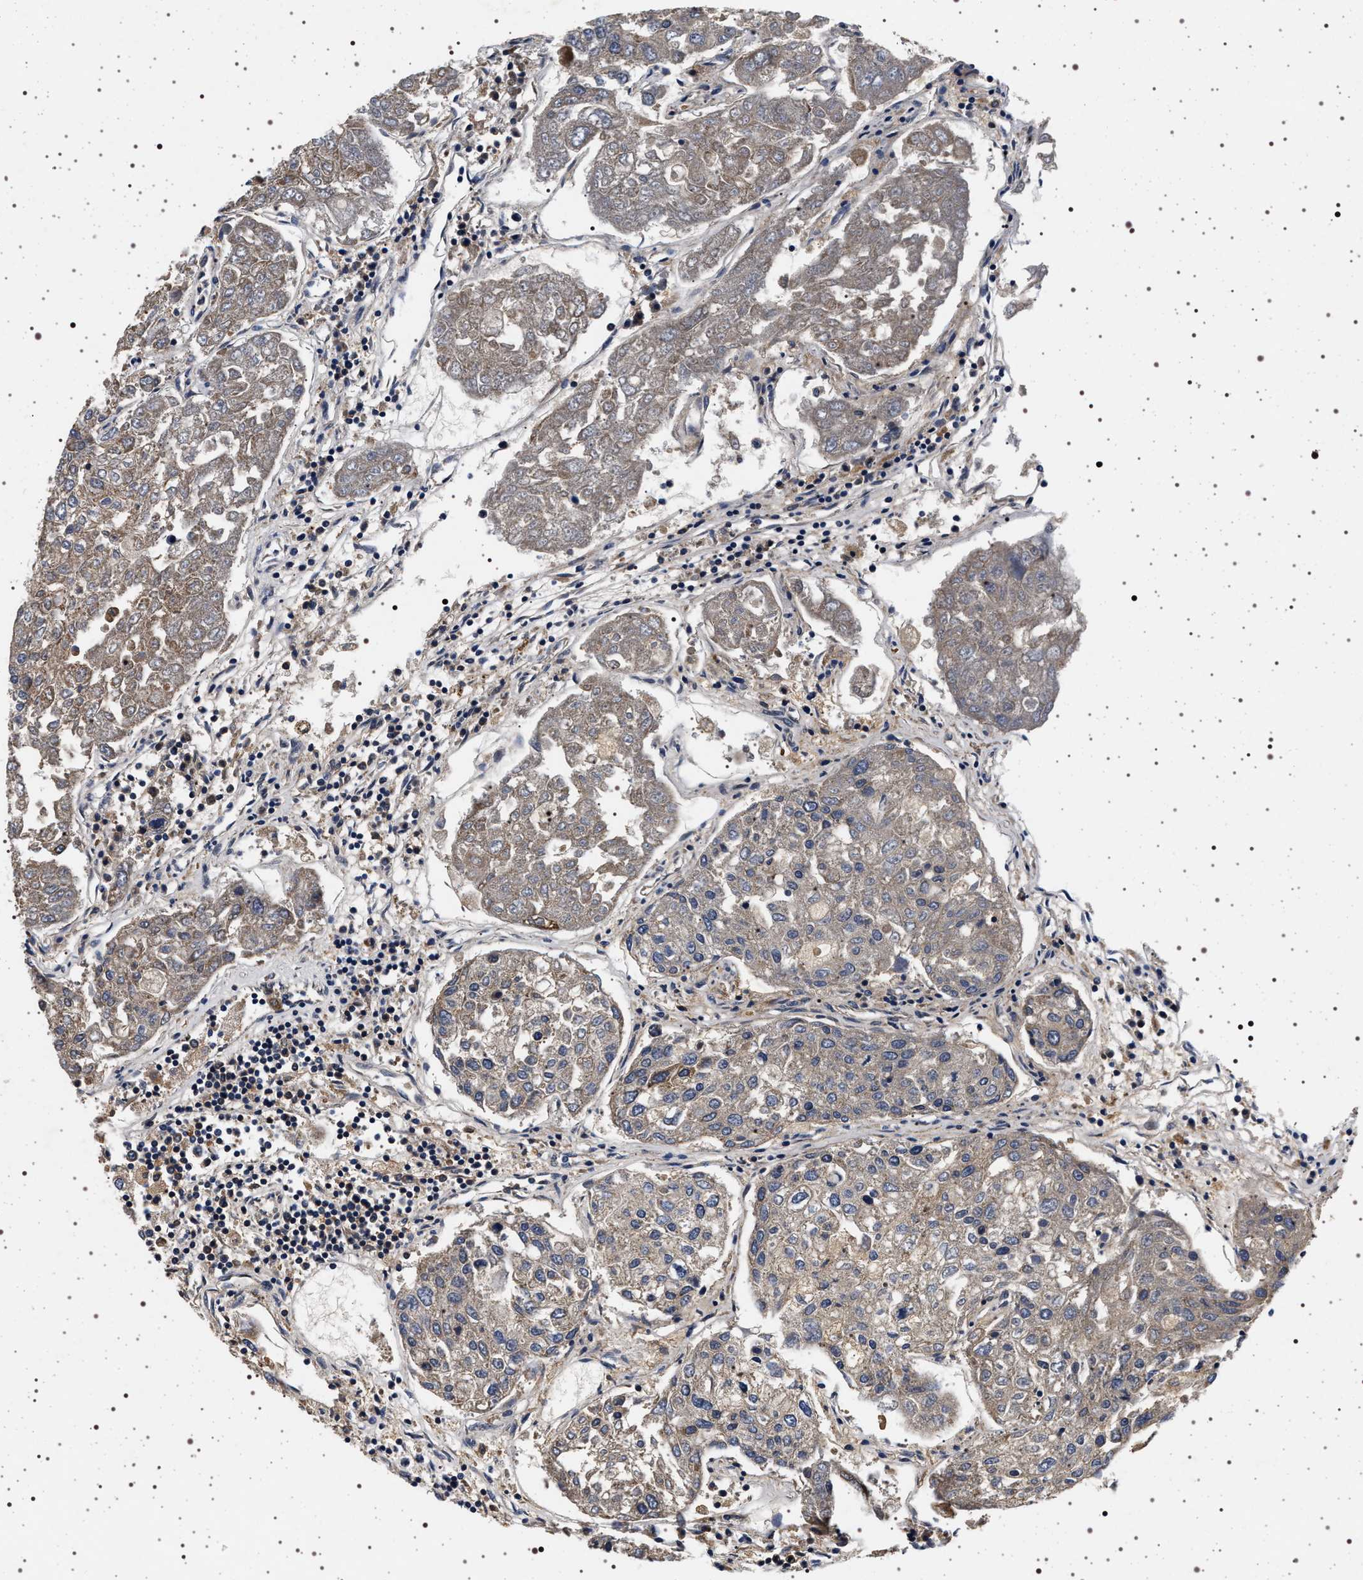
{"staining": {"intensity": "weak", "quantity": ">75%", "location": "cytoplasmic/membranous"}, "tissue": "urothelial cancer", "cell_type": "Tumor cells", "image_type": "cancer", "snomed": [{"axis": "morphology", "description": "Urothelial carcinoma, High grade"}, {"axis": "topography", "description": "Lymph node"}, {"axis": "topography", "description": "Urinary bladder"}], "caption": "Immunohistochemical staining of urothelial cancer shows weak cytoplasmic/membranous protein staining in about >75% of tumor cells.", "gene": "DCBLD2", "patient": {"sex": "male", "age": 51}}